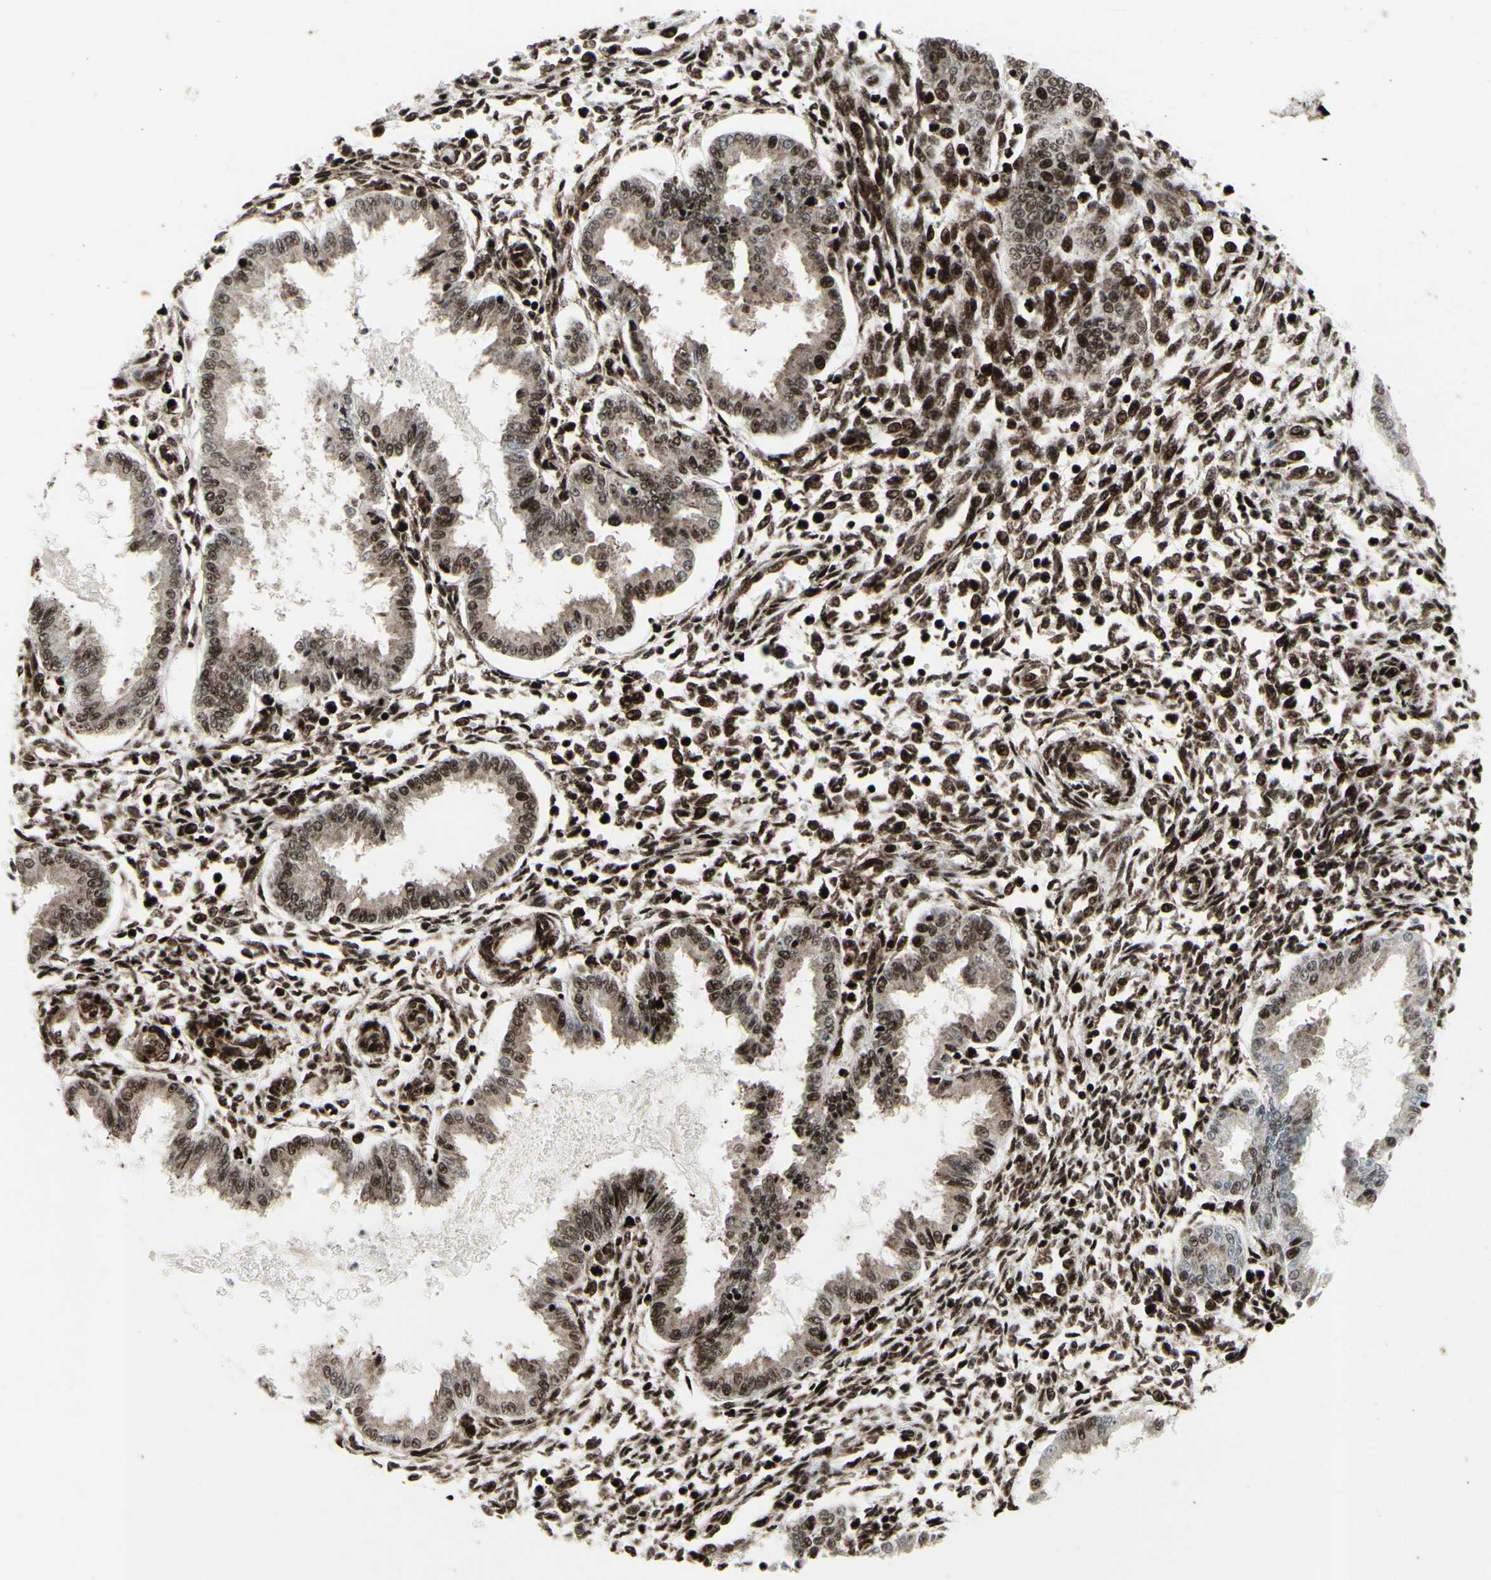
{"staining": {"intensity": "strong", "quantity": ">75%", "location": "nuclear"}, "tissue": "endometrium", "cell_type": "Cells in endometrial stroma", "image_type": "normal", "snomed": [{"axis": "morphology", "description": "Normal tissue, NOS"}, {"axis": "topography", "description": "Endometrium"}], "caption": "Protein staining of unremarkable endometrium displays strong nuclear expression in about >75% of cells in endometrial stroma.", "gene": "U2AF2", "patient": {"sex": "female", "age": 33}}